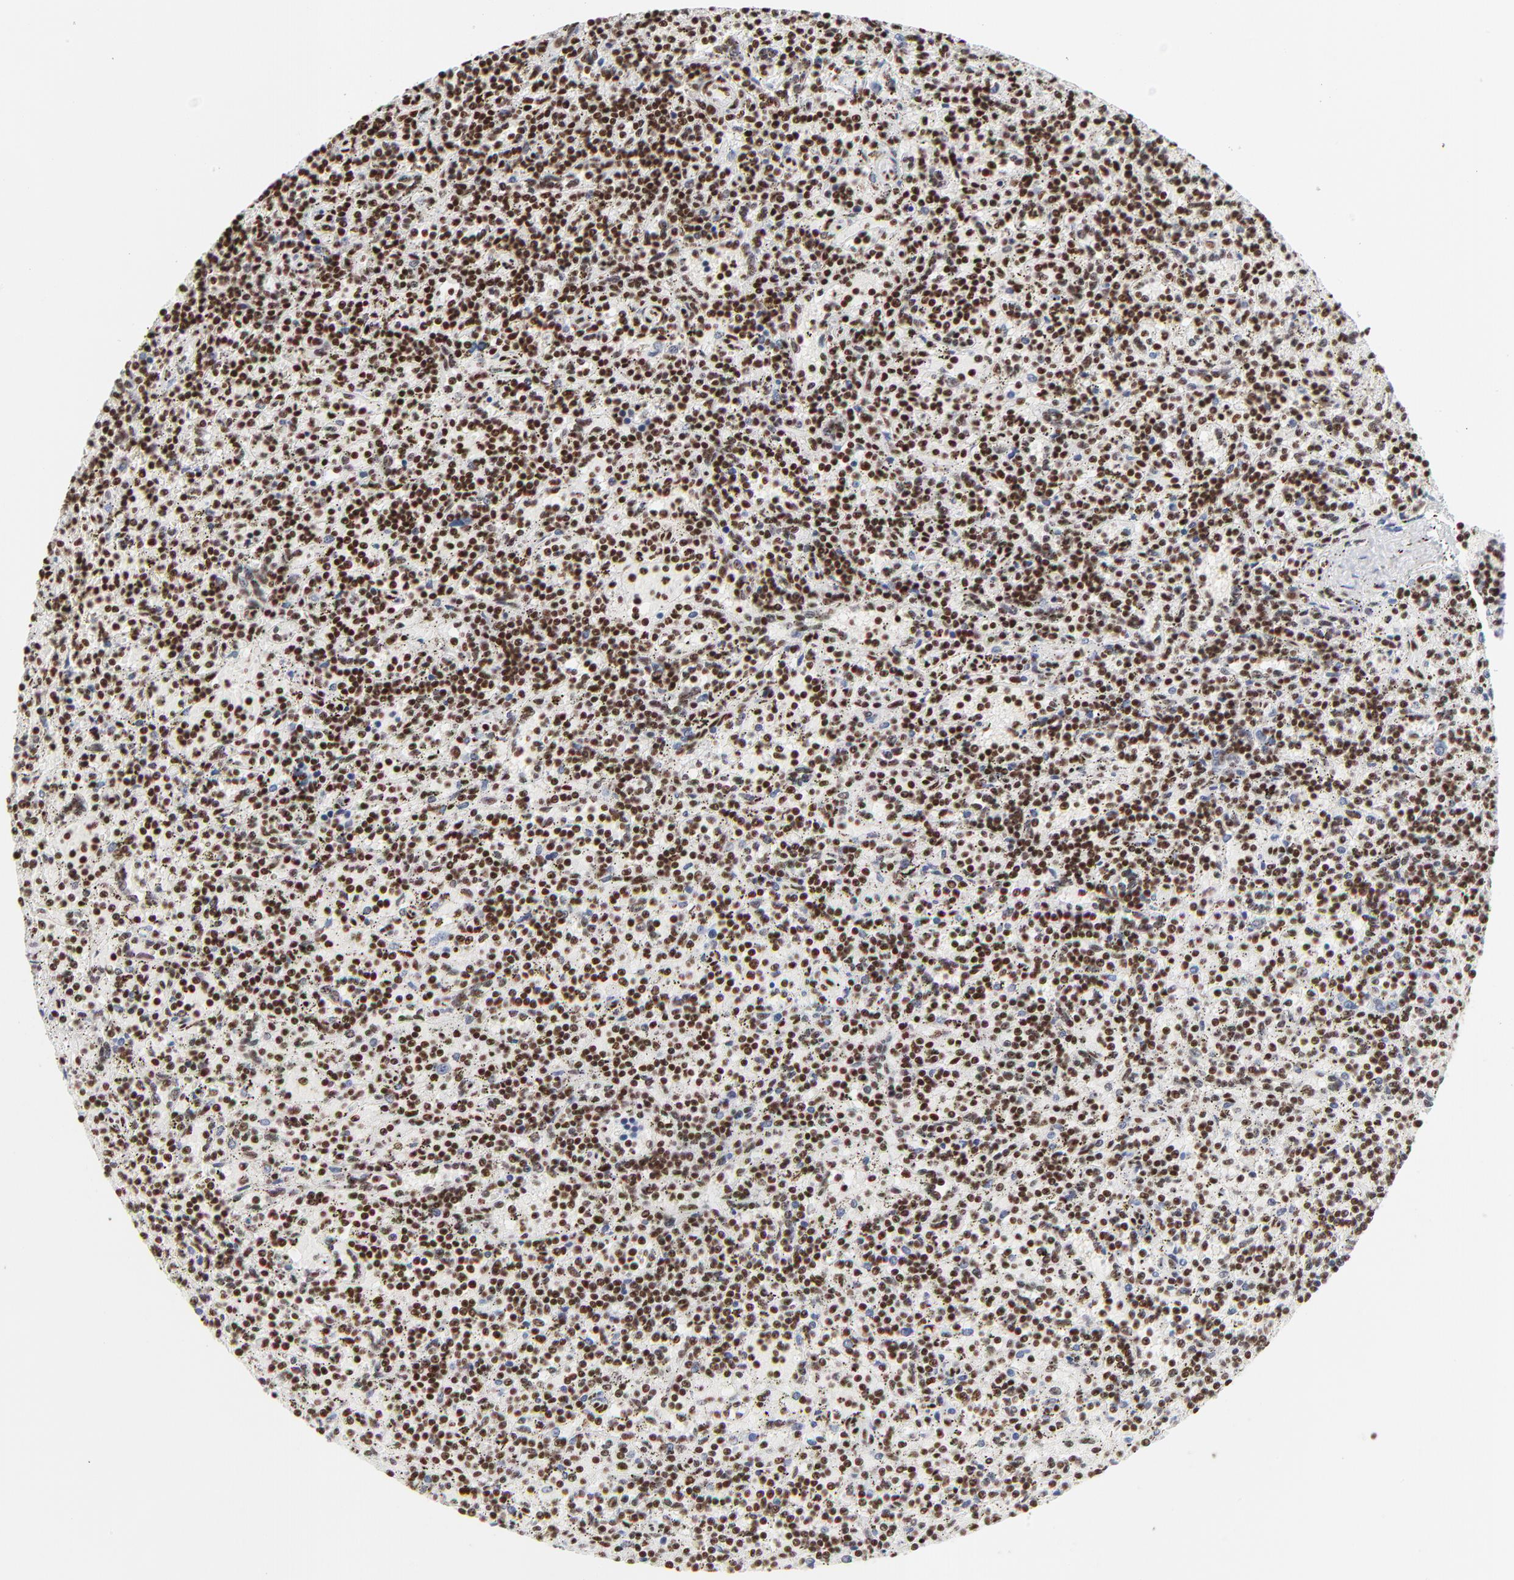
{"staining": {"intensity": "strong", "quantity": ">75%", "location": "nuclear"}, "tissue": "lymphoma", "cell_type": "Tumor cells", "image_type": "cancer", "snomed": [{"axis": "morphology", "description": "Malignant lymphoma, non-Hodgkin's type, Low grade"}, {"axis": "topography", "description": "Spleen"}], "caption": "High-power microscopy captured an immunohistochemistry micrograph of malignant lymphoma, non-Hodgkin's type (low-grade), revealing strong nuclear positivity in approximately >75% of tumor cells. Using DAB (brown) and hematoxylin (blue) stains, captured at high magnification using brightfield microscopy.", "gene": "CREB1", "patient": {"sex": "male", "age": 73}}